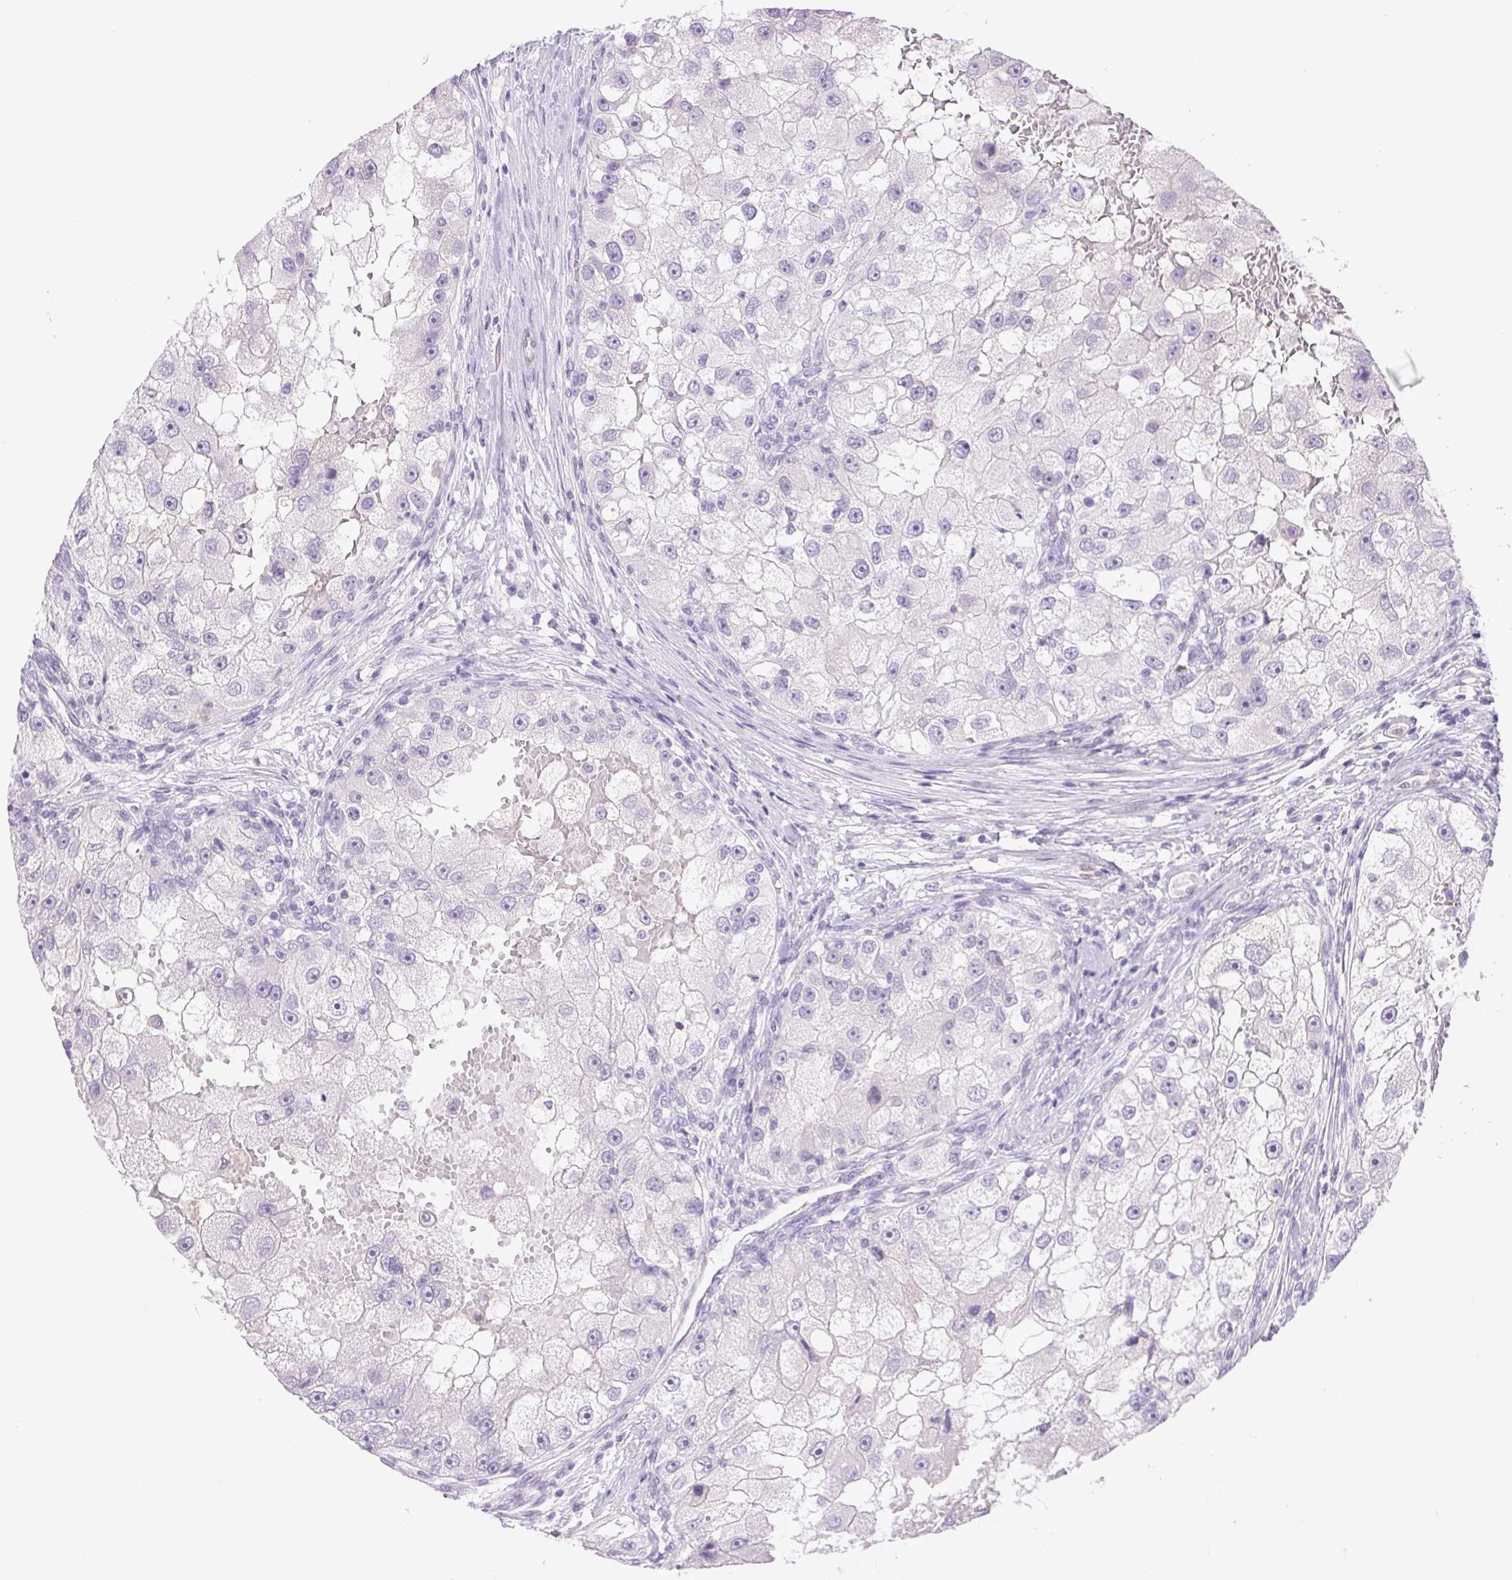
{"staining": {"intensity": "negative", "quantity": "none", "location": "none"}, "tissue": "renal cancer", "cell_type": "Tumor cells", "image_type": "cancer", "snomed": [{"axis": "morphology", "description": "Adenocarcinoma, NOS"}, {"axis": "topography", "description": "Kidney"}], "caption": "This is a photomicrograph of immunohistochemistry (IHC) staining of adenocarcinoma (renal), which shows no staining in tumor cells.", "gene": "EMX2", "patient": {"sex": "male", "age": 63}}